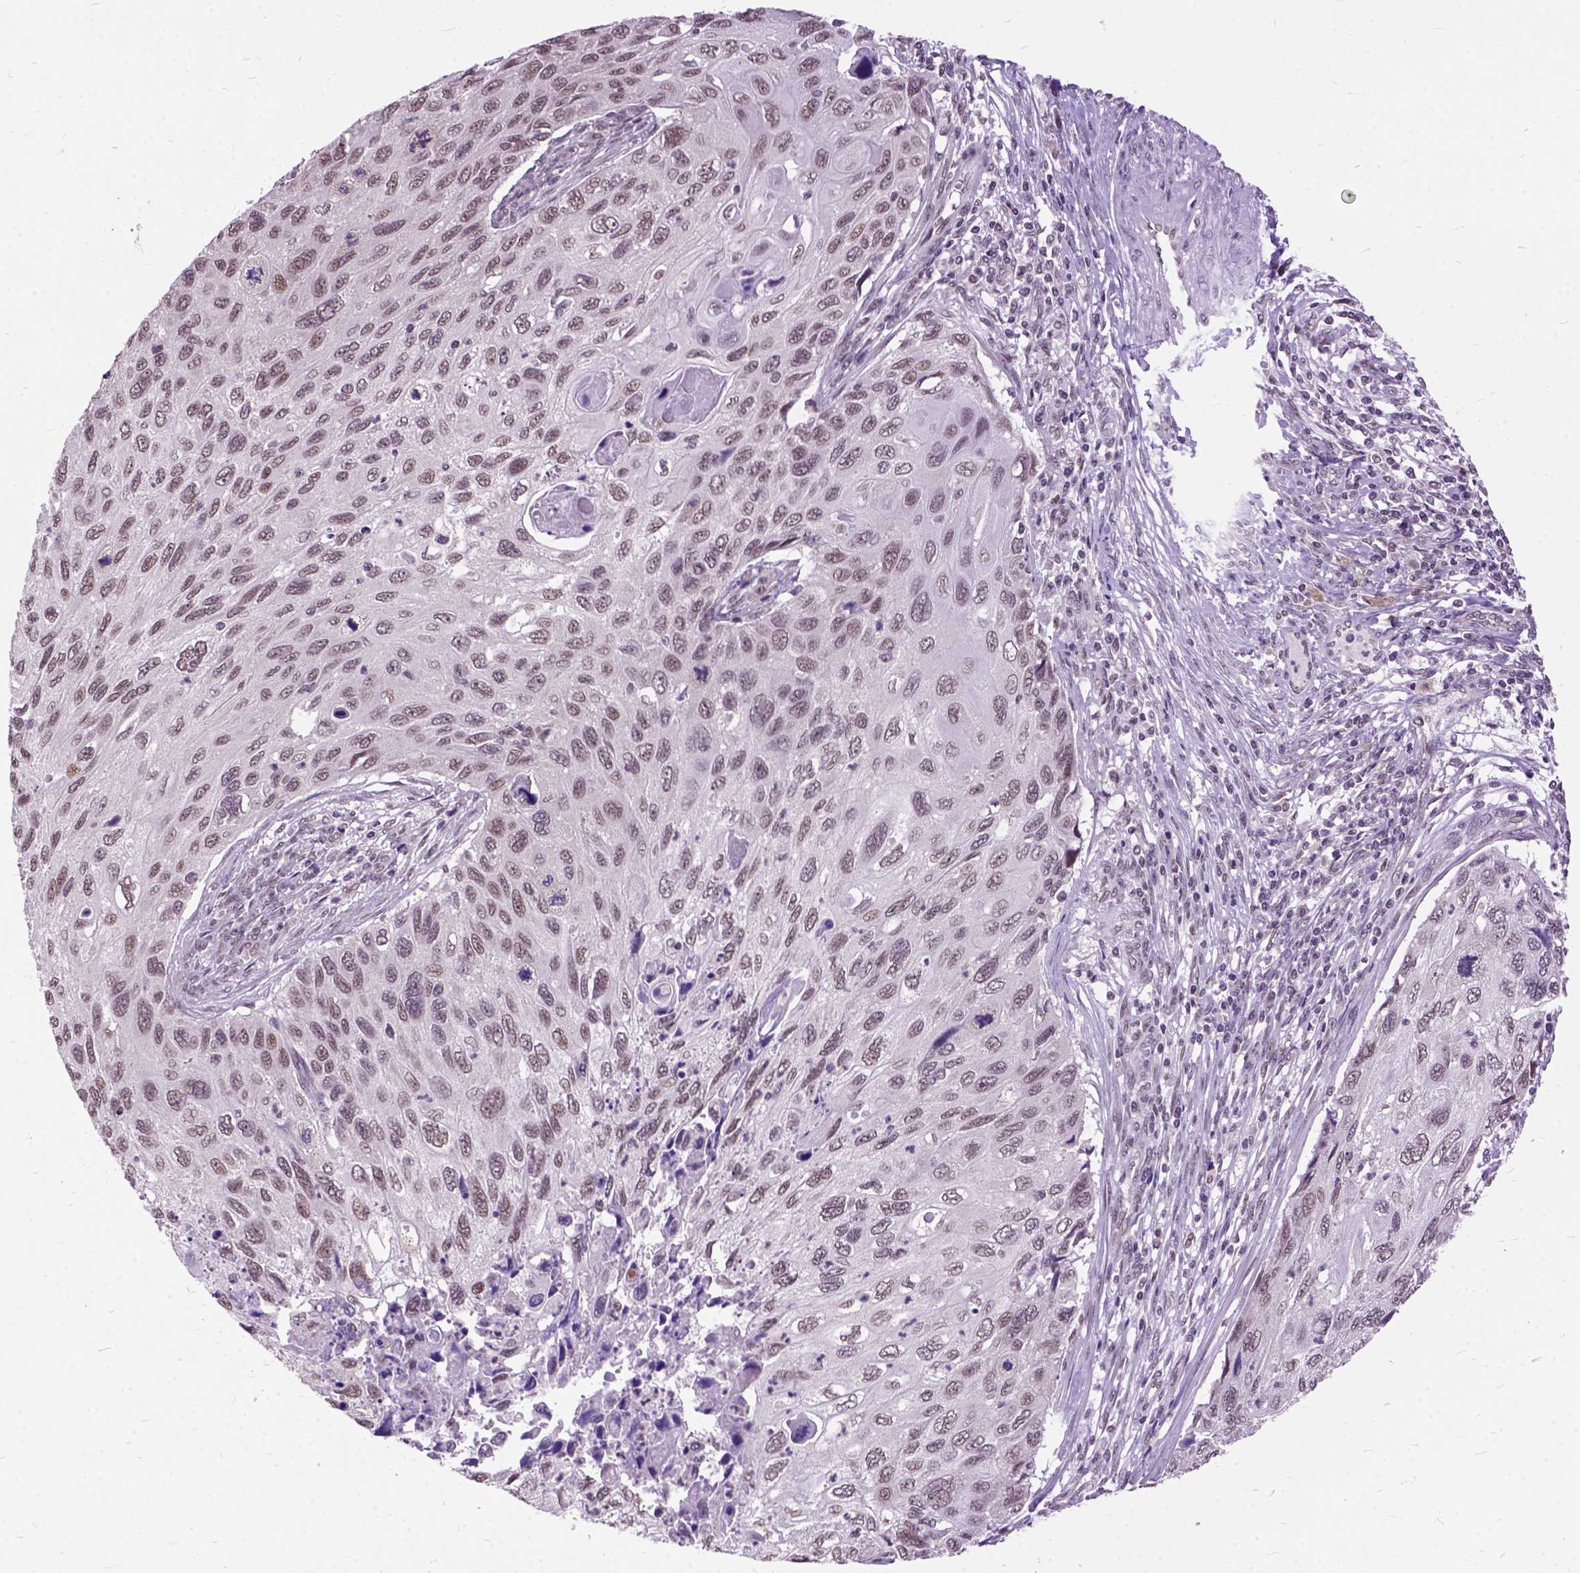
{"staining": {"intensity": "moderate", "quantity": ">75%", "location": "nuclear"}, "tissue": "cervical cancer", "cell_type": "Tumor cells", "image_type": "cancer", "snomed": [{"axis": "morphology", "description": "Squamous cell carcinoma, NOS"}, {"axis": "topography", "description": "Cervix"}], "caption": "IHC photomicrograph of cervical squamous cell carcinoma stained for a protein (brown), which reveals medium levels of moderate nuclear staining in about >75% of tumor cells.", "gene": "ORC5", "patient": {"sex": "female", "age": 70}}